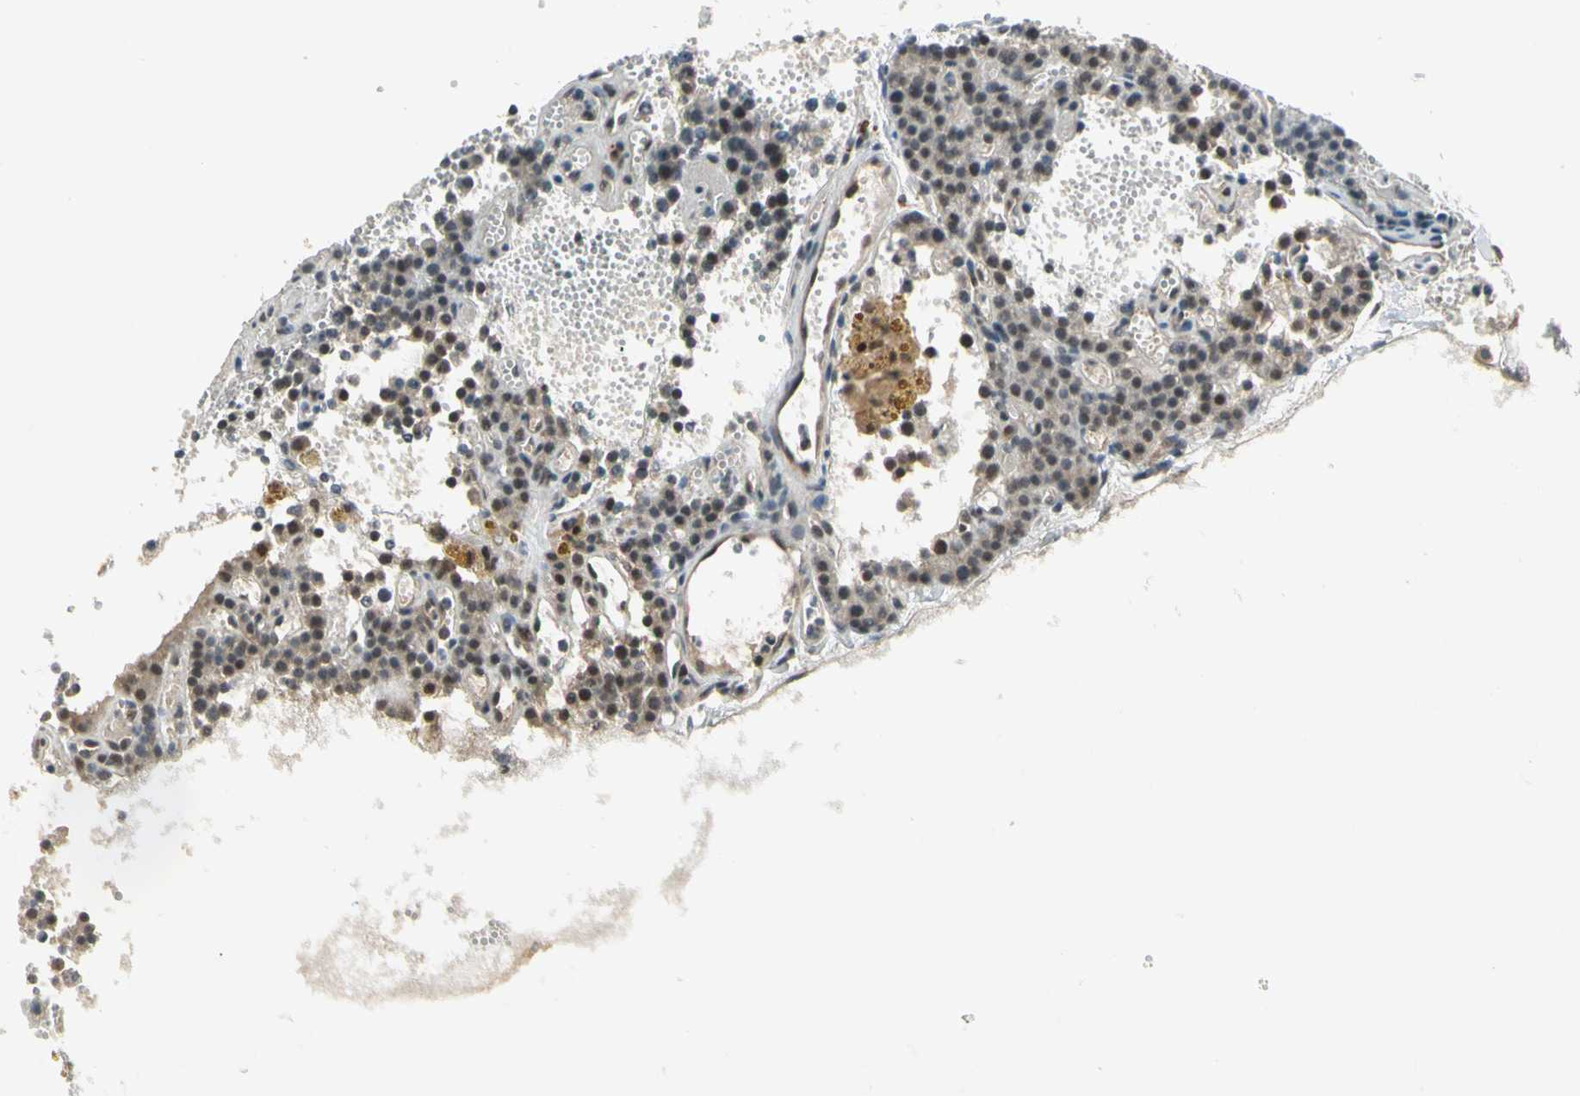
{"staining": {"intensity": "moderate", "quantity": "25%-75%", "location": "nuclear"}, "tissue": "parathyroid gland", "cell_type": "Glandular cells", "image_type": "normal", "snomed": [{"axis": "morphology", "description": "Normal tissue, NOS"}, {"axis": "topography", "description": "Parathyroid gland"}], "caption": "Normal parathyroid gland shows moderate nuclear expression in about 25%-75% of glandular cells (DAB IHC with brightfield microscopy, high magnification)..", "gene": "GTF3A", "patient": {"sex": "male", "age": 25}}